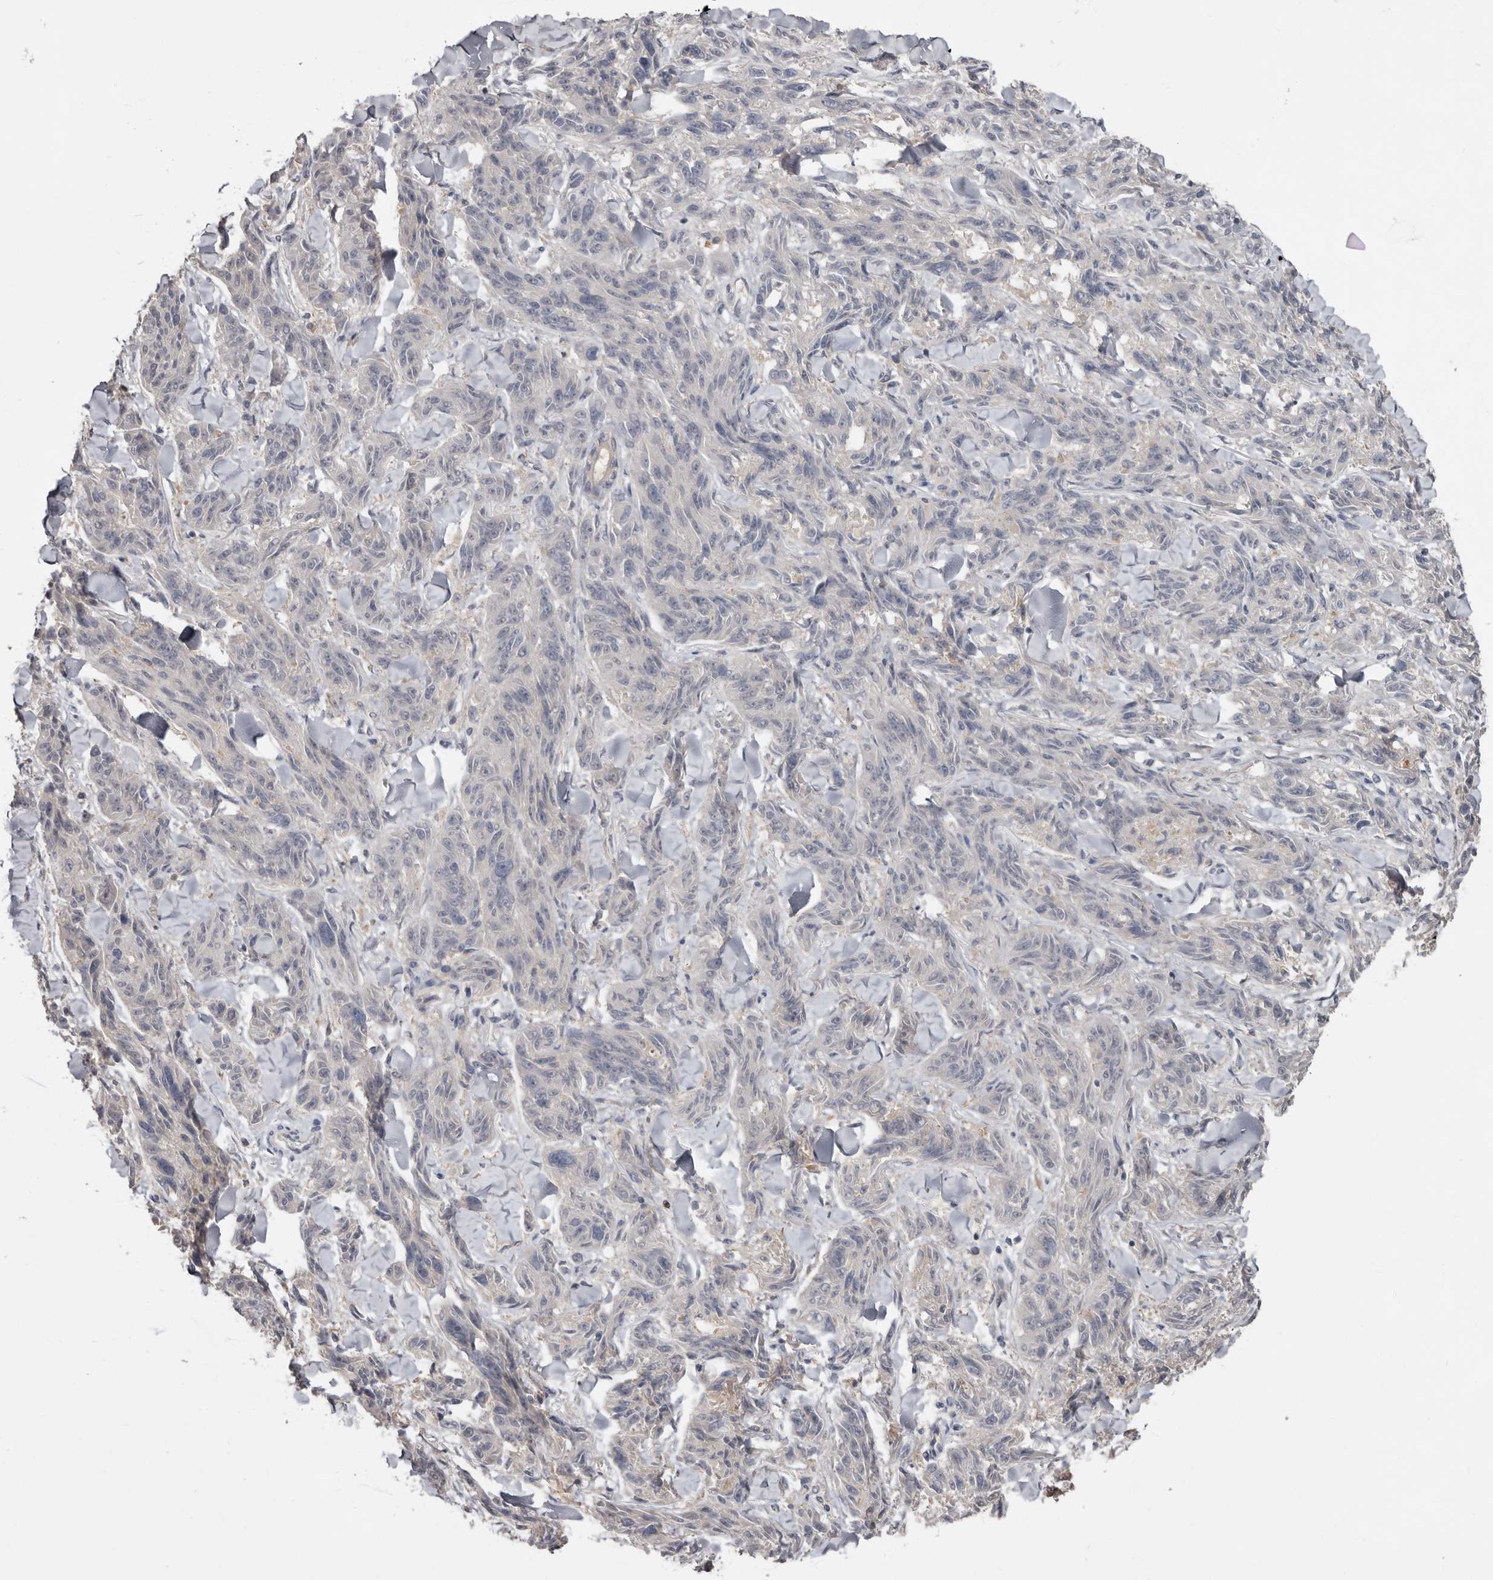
{"staining": {"intensity": "negative", "quantity": "none", "location": "none"}, "tissue": "melanoma", "cell_type": "Tumor cells", "image_type": "cancer", "snomed": [{"axis": "morphology", "description": "Malignant melanoma, NOS"}, {"axis": "topography", "description": "Skin"}], "caption": "Melanoma was stained to show a protein in brown. There is no significant expression in tumor cells.", "gene": "RBKS", "patient": {"sex": "male", "age": 53}}